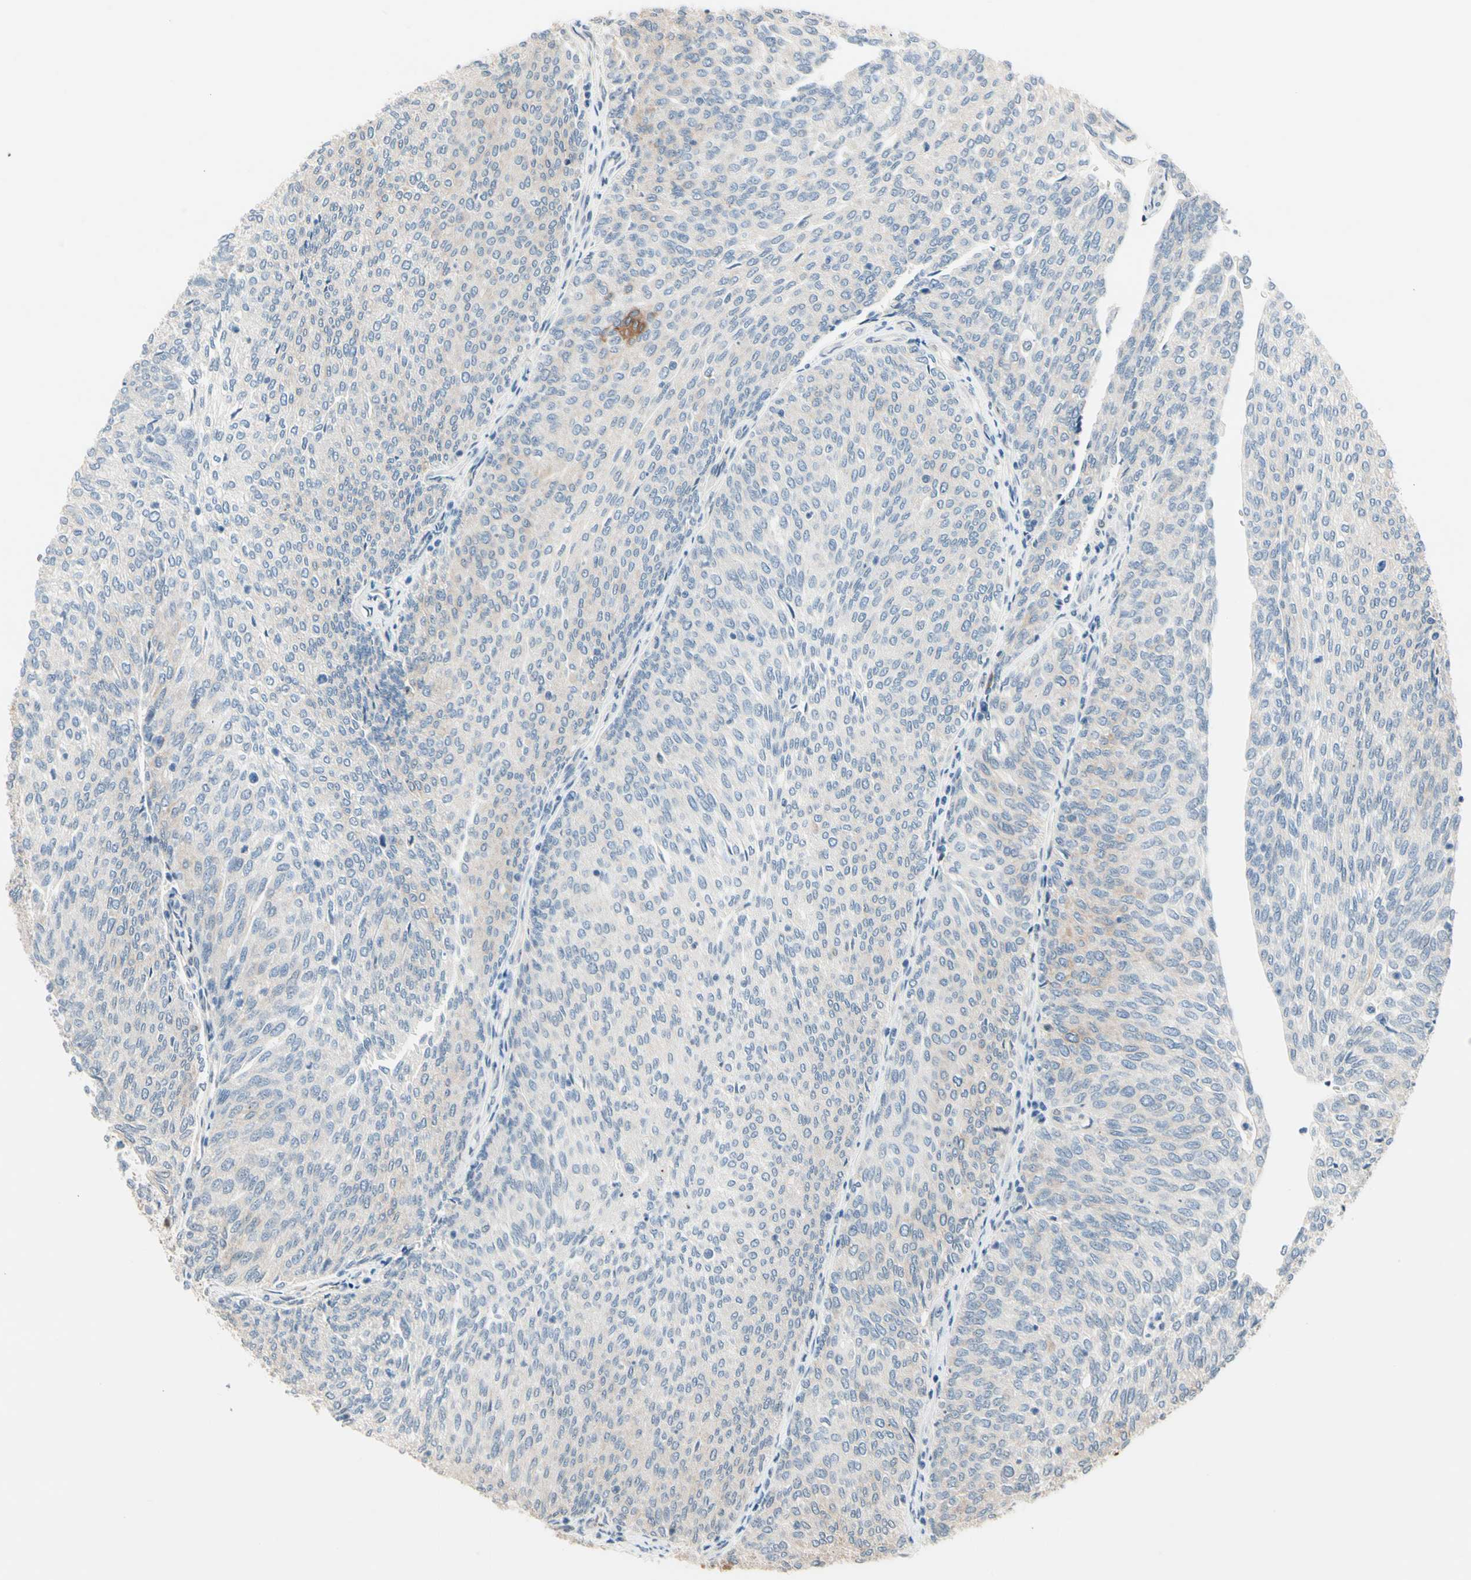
{"staining": {"intensity": "weak", "quantity": "<25%", "location": "cytoplasmic/membranous"}, "tissue": "urothelial cancer", "cell_type": "Tumor cells", "image_type": "cancer", "snomed": [{"axis": "morphology", "description": "Urothelial carcinoma, Low grade"}, {"axis": "topography", "description": "Urinary bladder"}], "caption": "Immunohistochemical staining of human urothelial cancer exhibits no significant positivity in tumor cells.", "gene": "NGEF", "patient": {"sex": "female", "age": 79}}